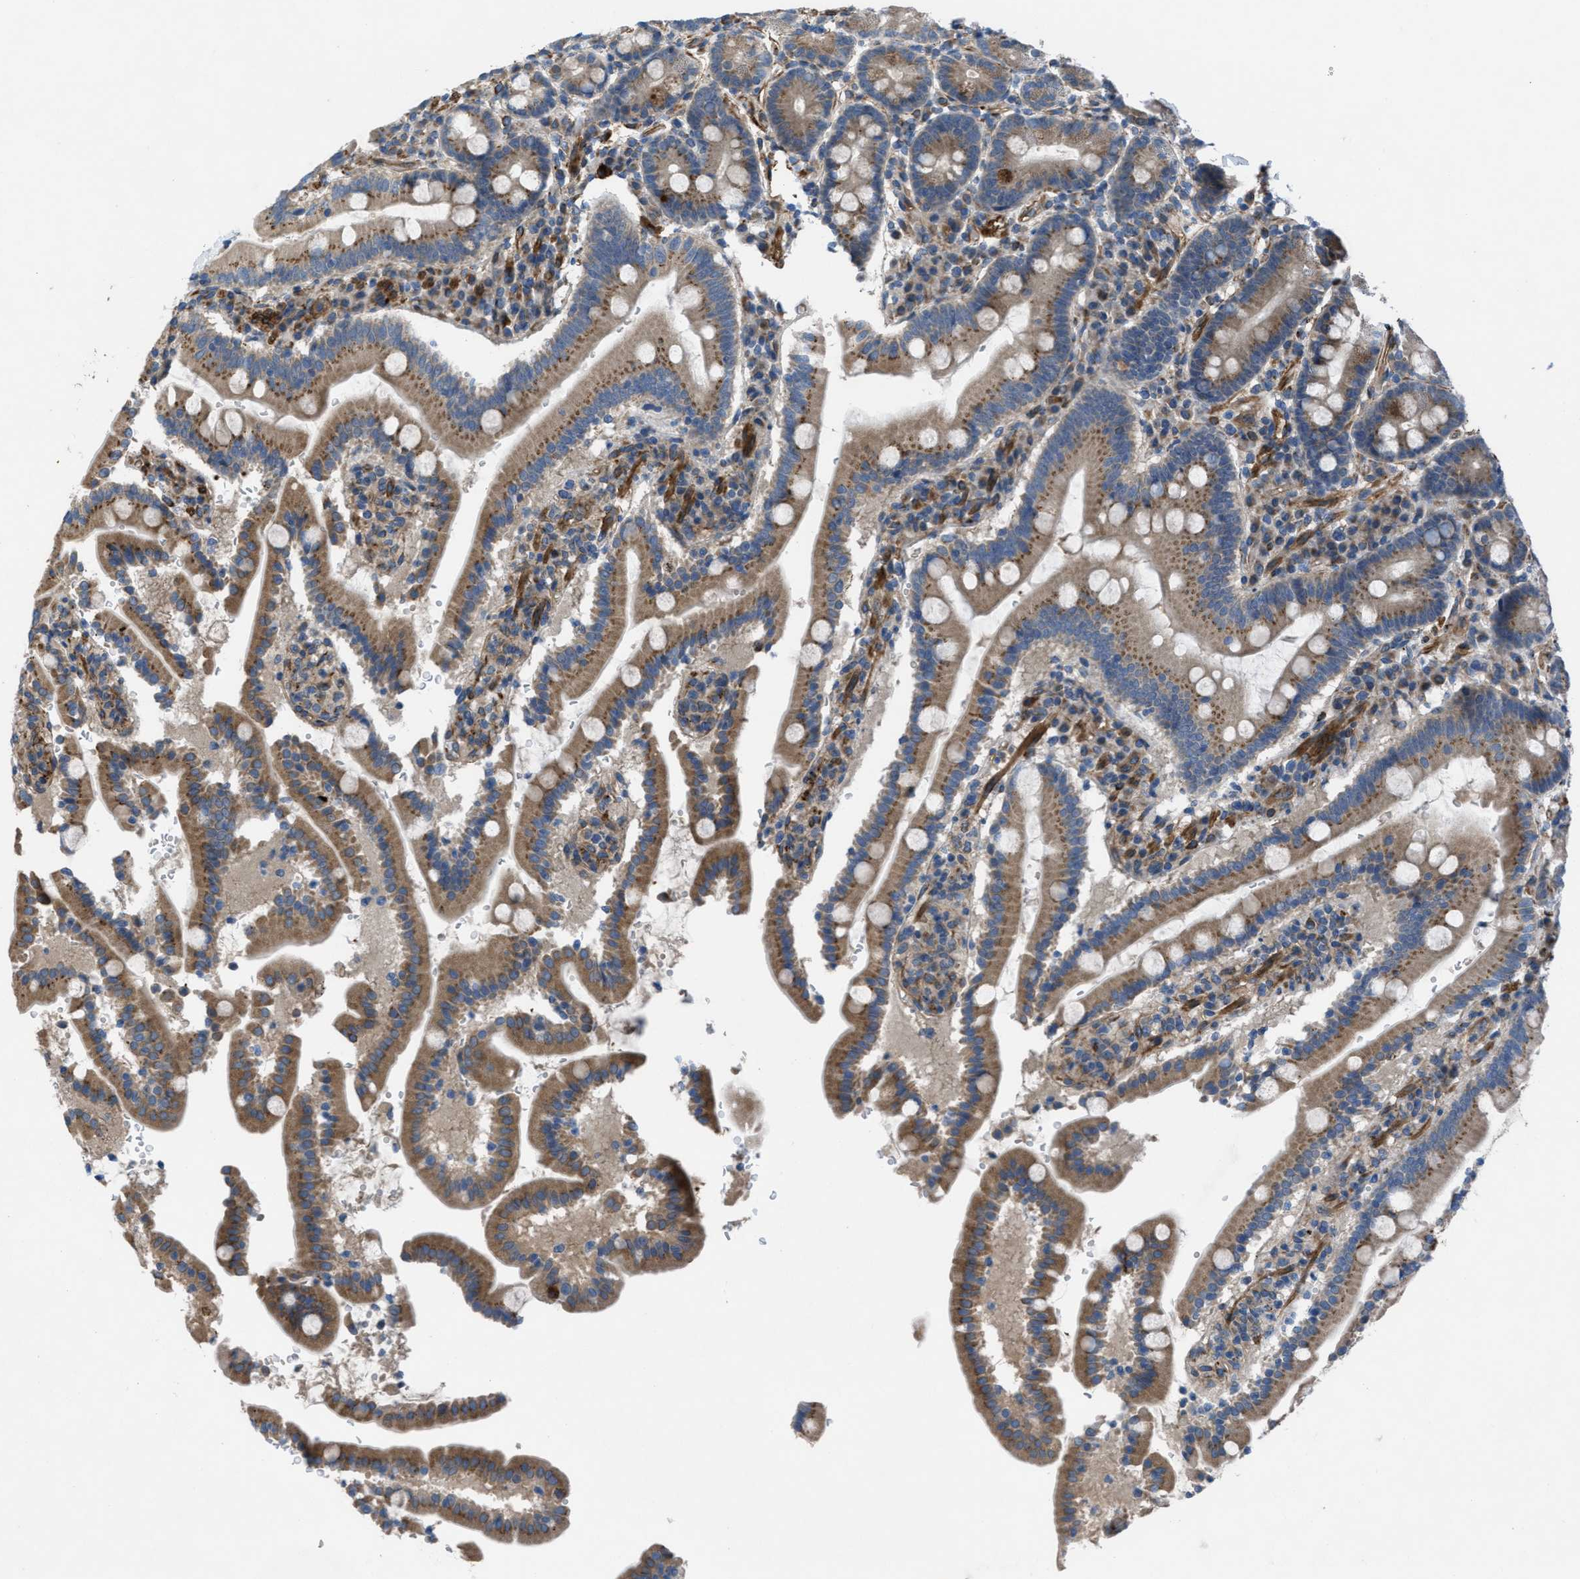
{"staining": {"intensity": "moderate", "quantity": ">75%", "location": "cytoplasmic/membranous"}, "tissue": "duodenum", "cell_type": "Glandular cells", "image_type": "normal", "snomed": [{"axis": "morphology", "description": "Normal tissue, NOS"}, {"axis": "topography", "description": "Small intestine, NOS"}], "caption": "A micrograph showing moderate cytoplasmic/membranous expression in approximately >75% of glandular cells in normal duodenum, as visualized by brown immunohistochemical staining.", "gene": "SLC6A9", "patient": {"sex": "female", "age": 71}}